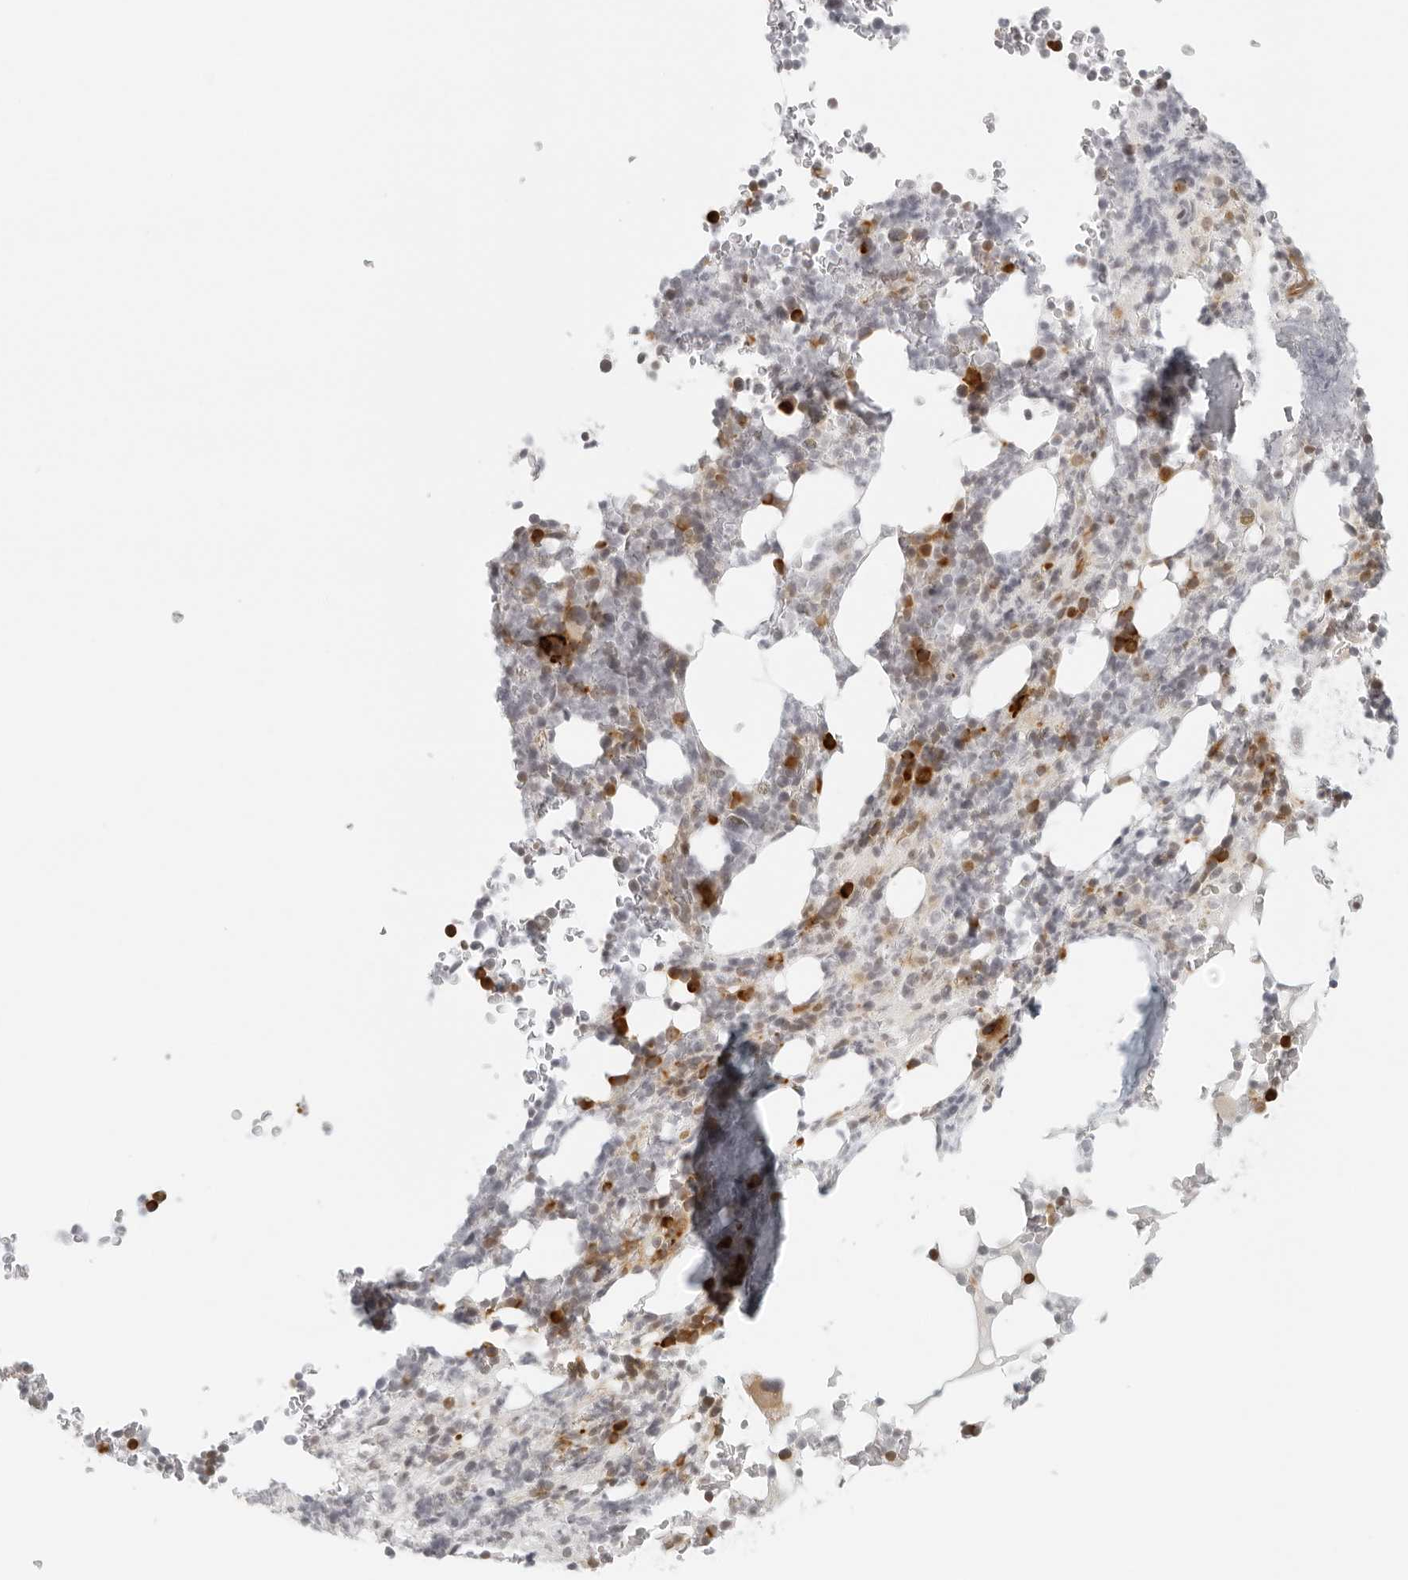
{"staining": {"intensity": "strong", "quantity": "25%-75%", "location": "cytoplasmic/membranous"}, "tissue": "bone marrow", "cell_type": "Hematopoietic cells", "image_type": "normal", "snomed": [{"axis": "morphology", "description": "Normal tissue, NOS"}, {"axis": "topography", "description": "Bone marrow"}], "caption": "Strong cytoplasmic/membranous staining for a protein is appreciated in about 25%-75% of hematopoietic cells of normal bone marrow using immunohistochemistry (IHC).", "gene": "EIF4G1", "patient": {"sex": "male", "age": 58}}